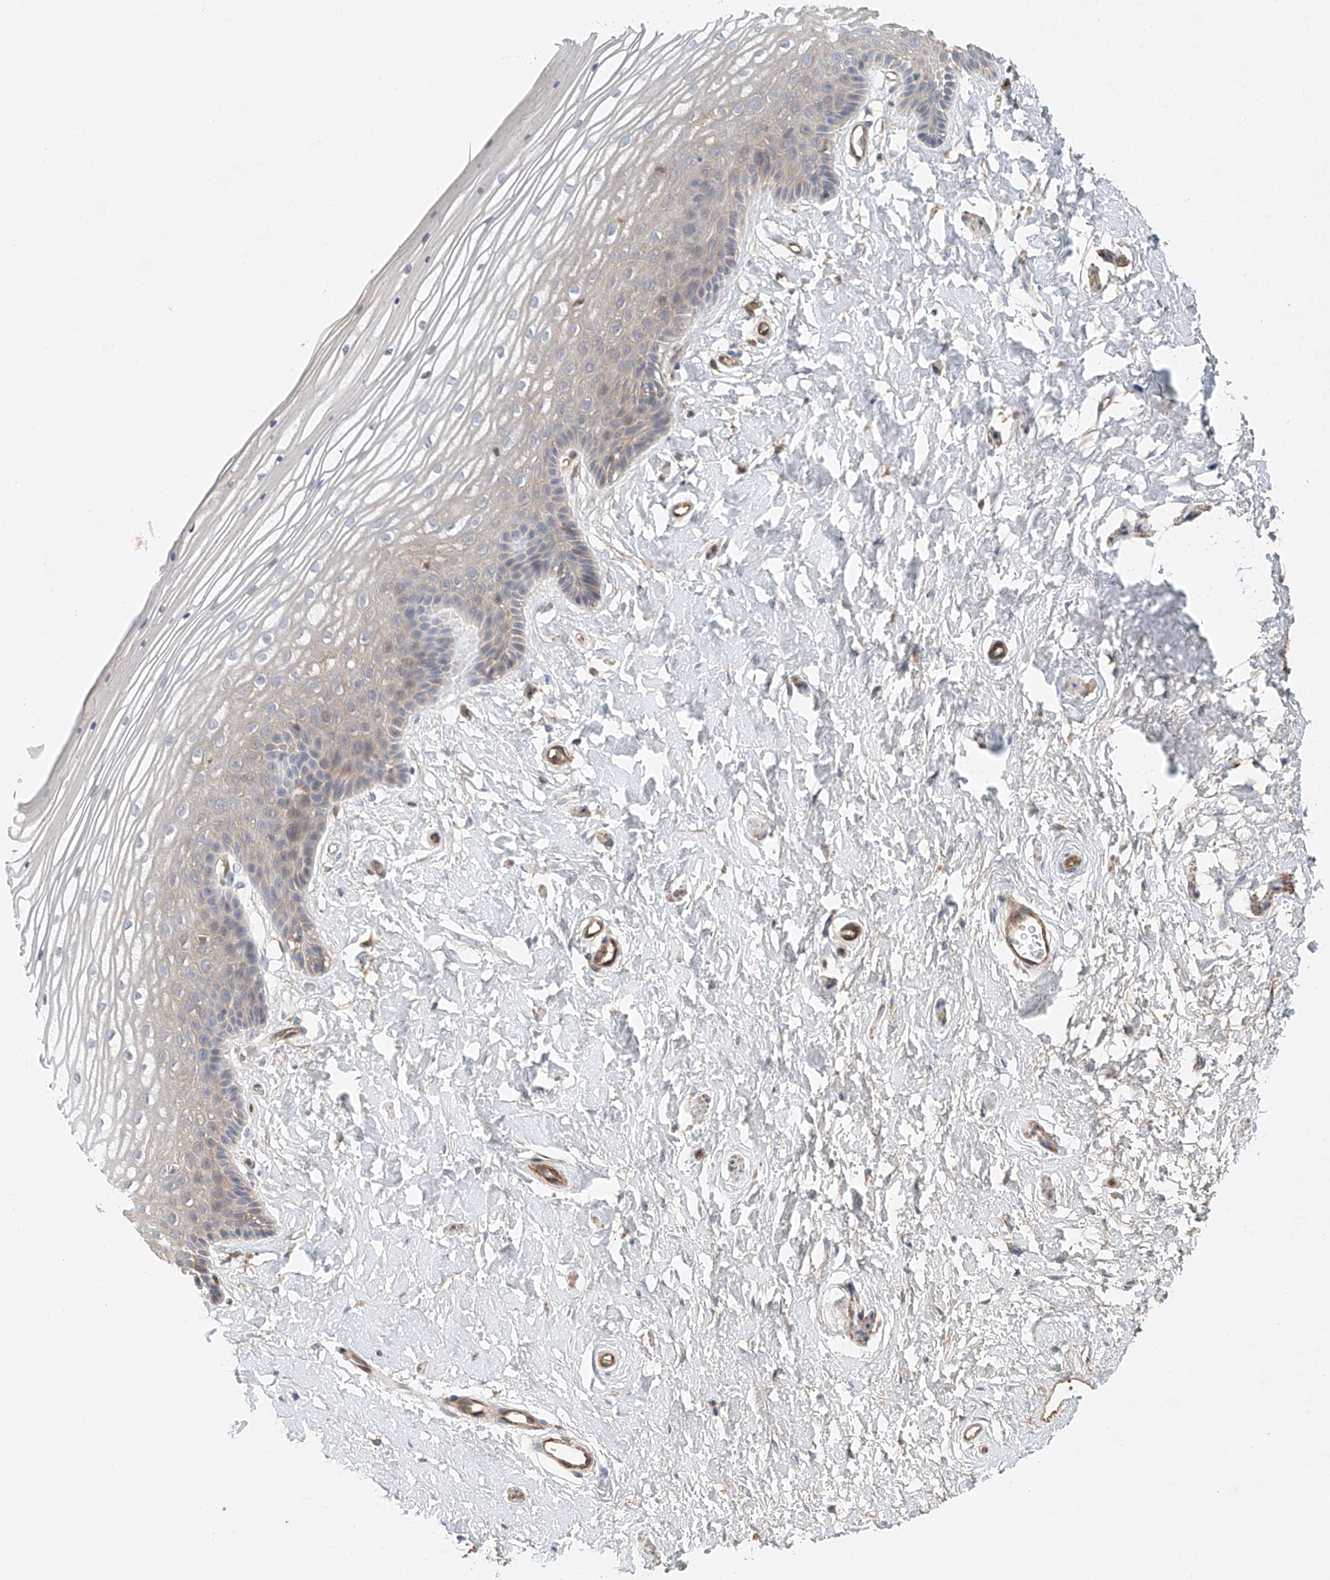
{"staining": {"intensity": "weak", "quantity": "25%-75%", "location": "cytoplasmic/membranous"}, "tissue": "vagina", "cell_type": "Squamous epithelial cells", "image_type": "normal", "snomed": [{"axis": "morphology", "description": "Normal tissue, NOS"}, {"axis": "topography", "description": "Vagina"}, {"axis": "topography", "description": "Cervix"}], "caption": "Protein expression analysis of unremarkable vagina reveals weak cytoplasmic/membranous expression in about 25%-75% of squamous epithelial cells. (IHC, brightfield microscopy, high magnification).", "gene": "FRYL", "patient": {"sex": "female", "age": 40}}